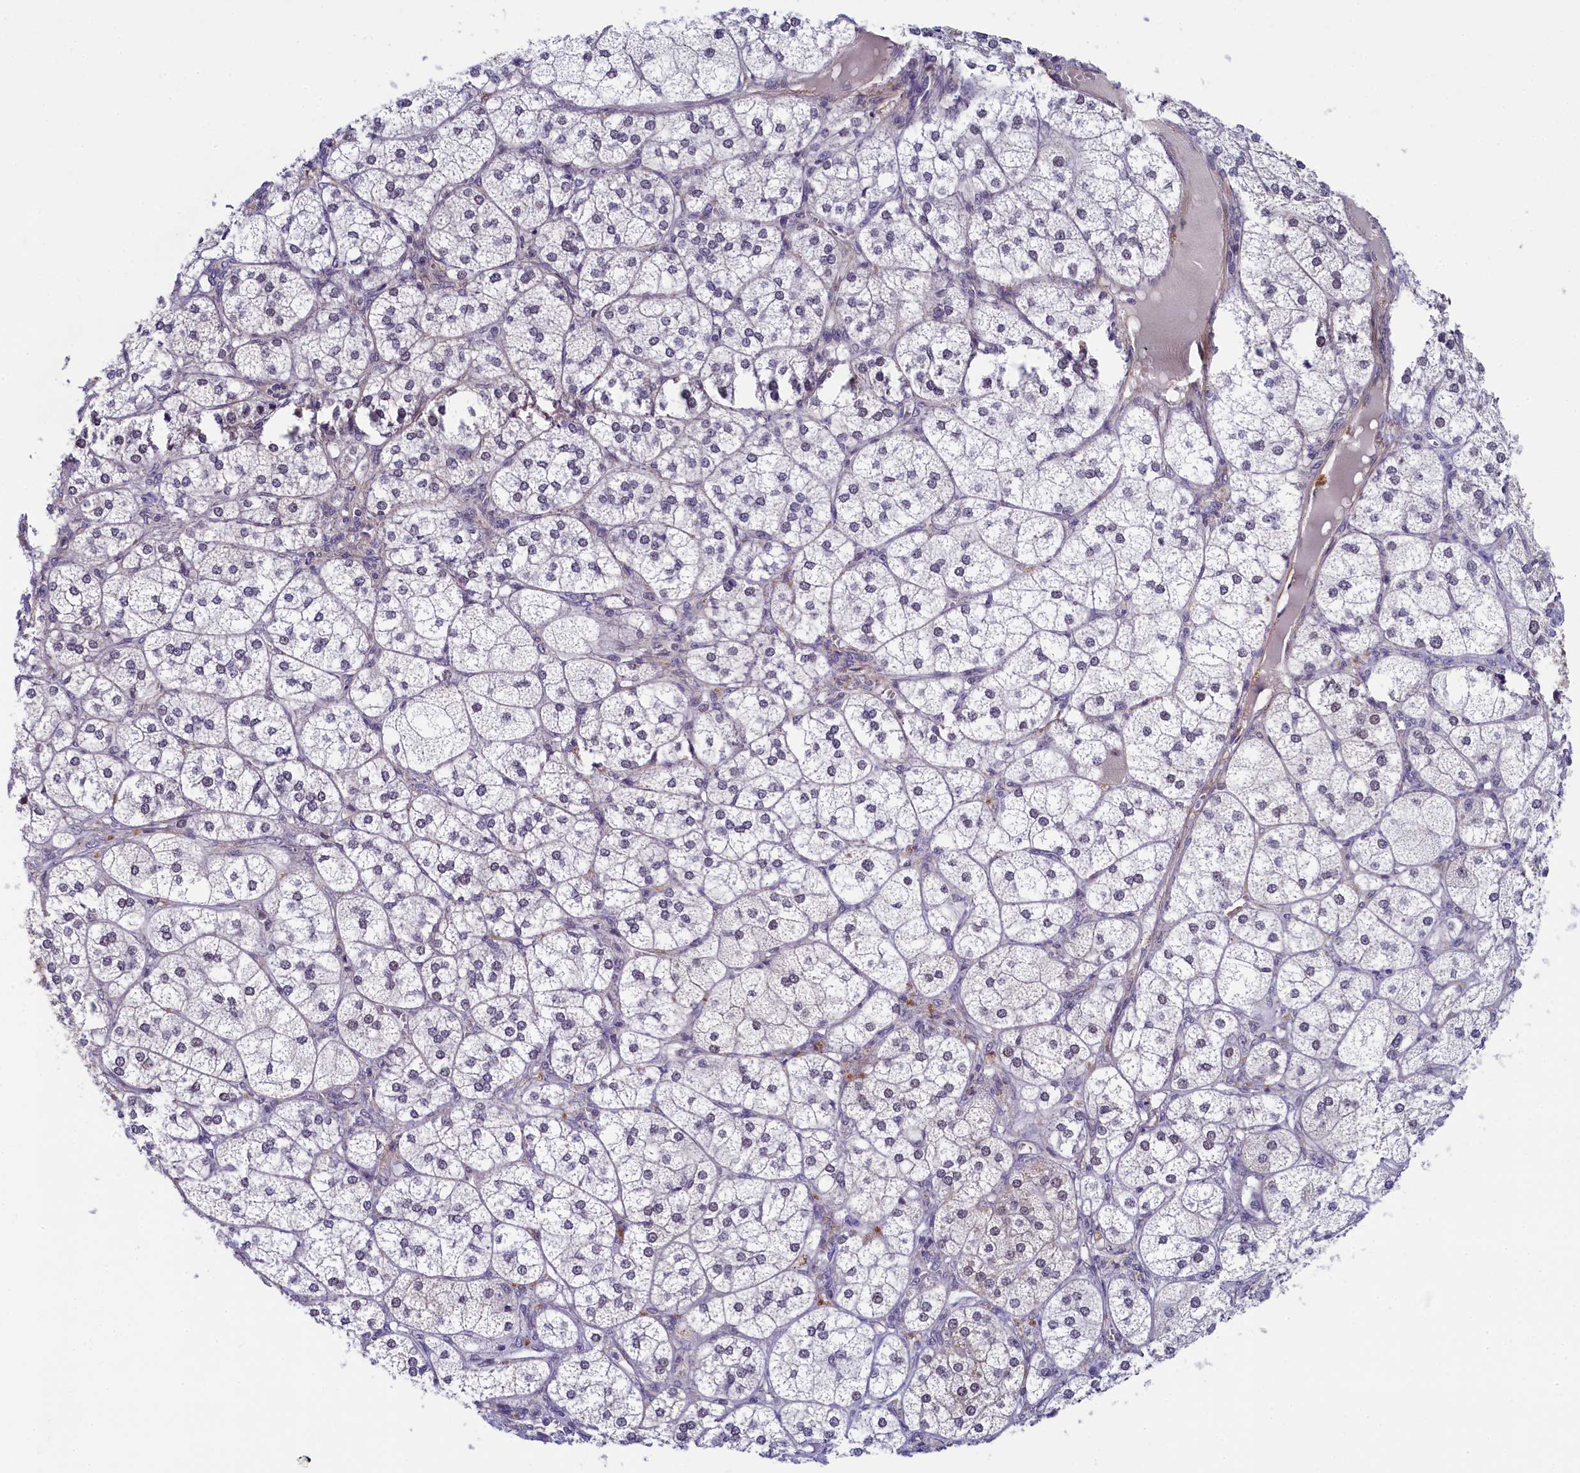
{"staining": {"intensity": "strong", "quantity": "25%-75%", "location": "cytoplasmic/membranous,nuclear"}, "tissue": "adrenal gland", "cell_type": "Glandular cells", "image_type": "normal", "snomed": [{"axis": "morphology", "description": "Normal tissue, NOS"}, {"axis": "topography", "description": "Adrenal gland"}], "caption": "Protein analysis of unremarkable adrenal gland demonstrates strong cytoplasmic/membranous,nuclear expression in approximately 25%-75% of glandular cells.", "gene": "INTS14", "patient": {"sex": "female", "age": 61}}